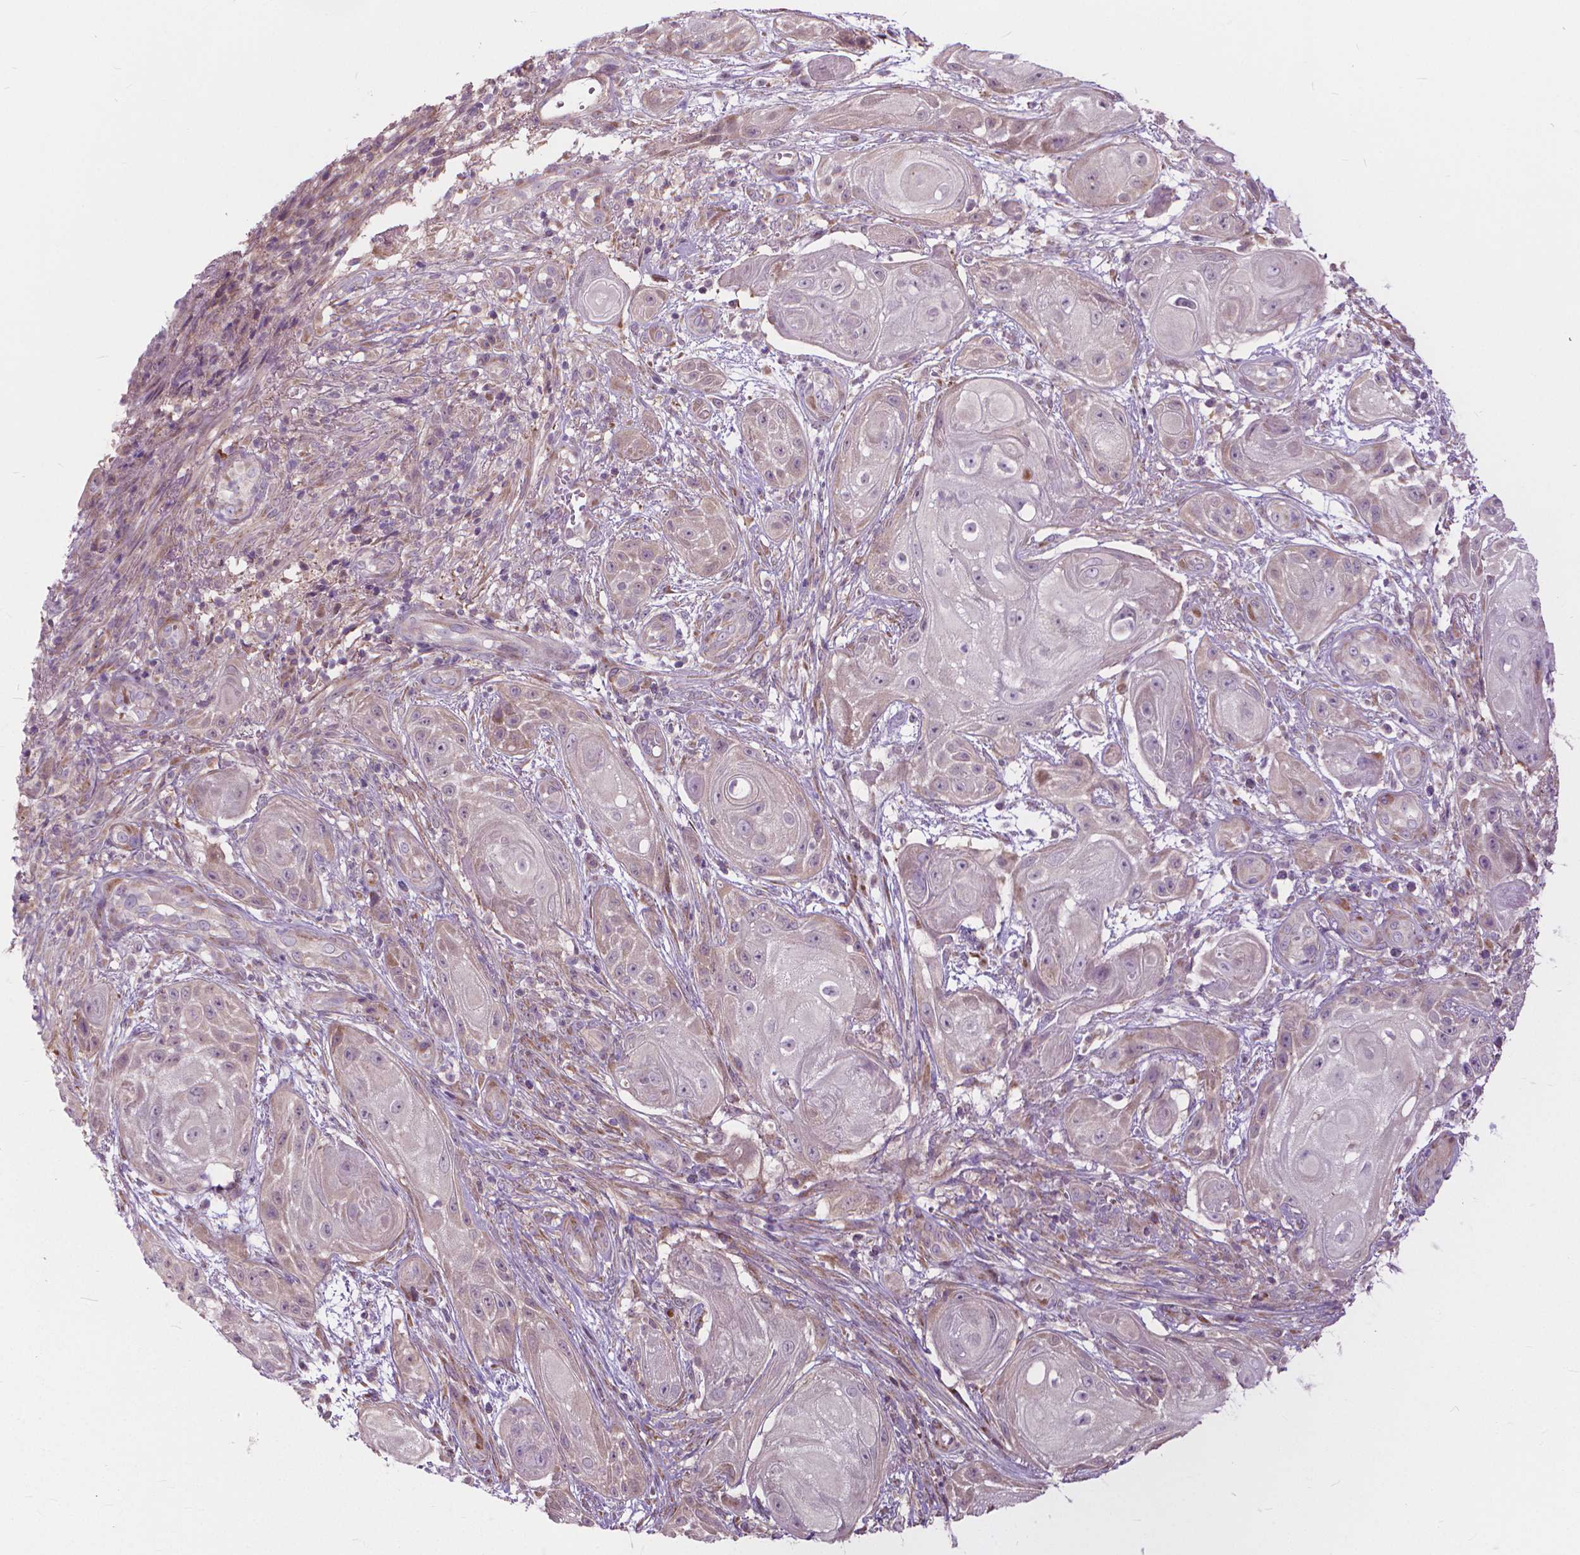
{"staining": {"intensity": "weak", "quantity": "<25%", "location": "cytoplasmic/membranous"}, "tissue": "skin cancer", "cell_type": "Tumor cells", "image_type": "cancer", "snomed": [{"axis": "morphology", "description": "Squamous cell carcinoma, NOS"}, {"axis": "topography", "description": "Skin"}], "caption": "IHC of skin squamous cell carcinoma demonstrates no expression in tumor cells.", "gene": "NUDT1", "patient": {"sex": "male", "age": 62}}